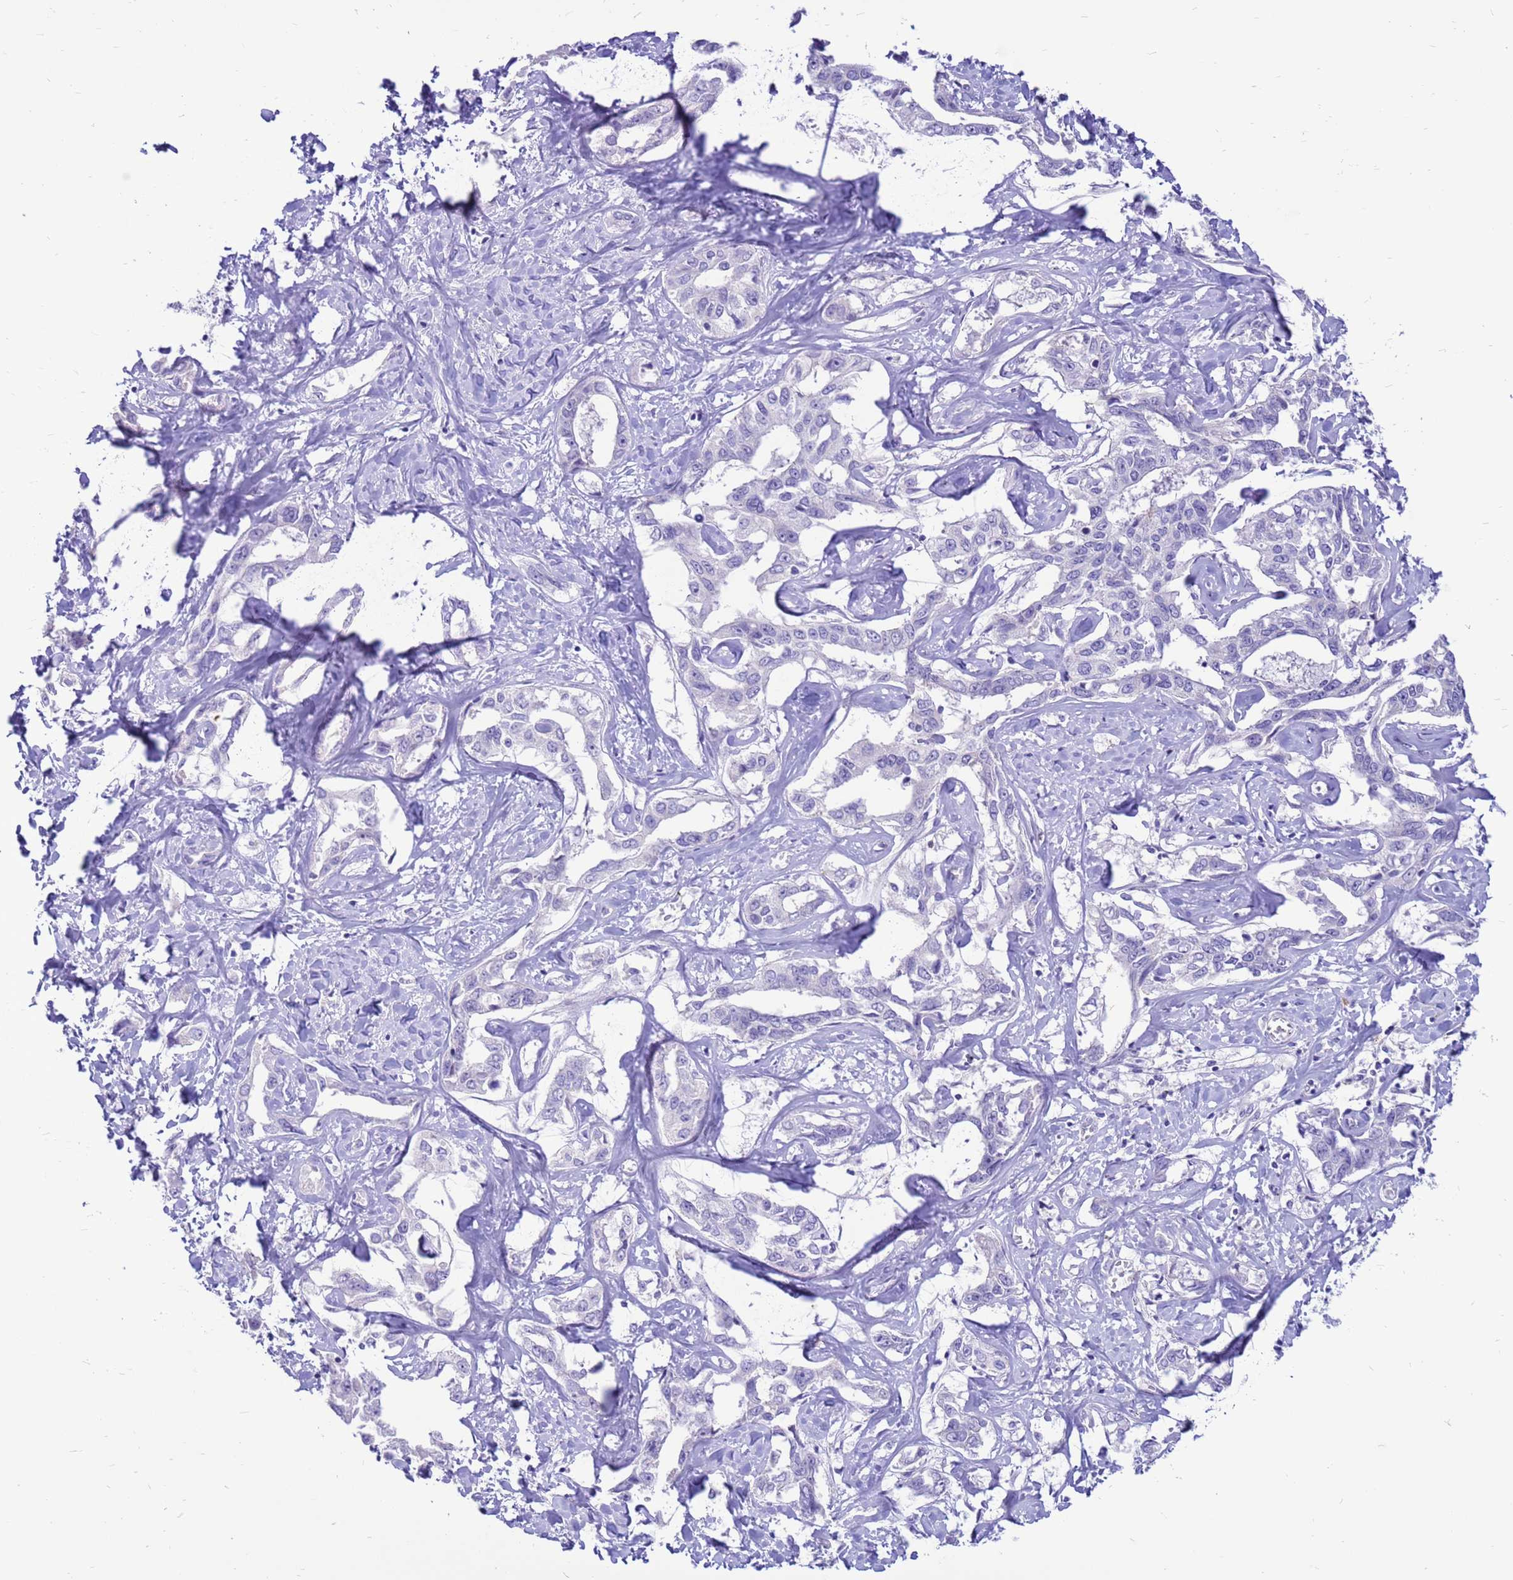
{"staining": {"intensity": "negative", "quantity": "none", "location": "none"}, "tissue": "liver cancer", "cell_type": "Tumor cells", "image_type": "cancer", "snomed": [{"axis": "morphology", "description": "Cholangiocarcinoma"}, {"axis": "topography", "description": "Liver"}], "caption": "Immunohistochemistry of liver cancer demonstrates no staining in tumor cells.", "gene": "PDE10A", "patient": {"sex": "male", "age": 59}}